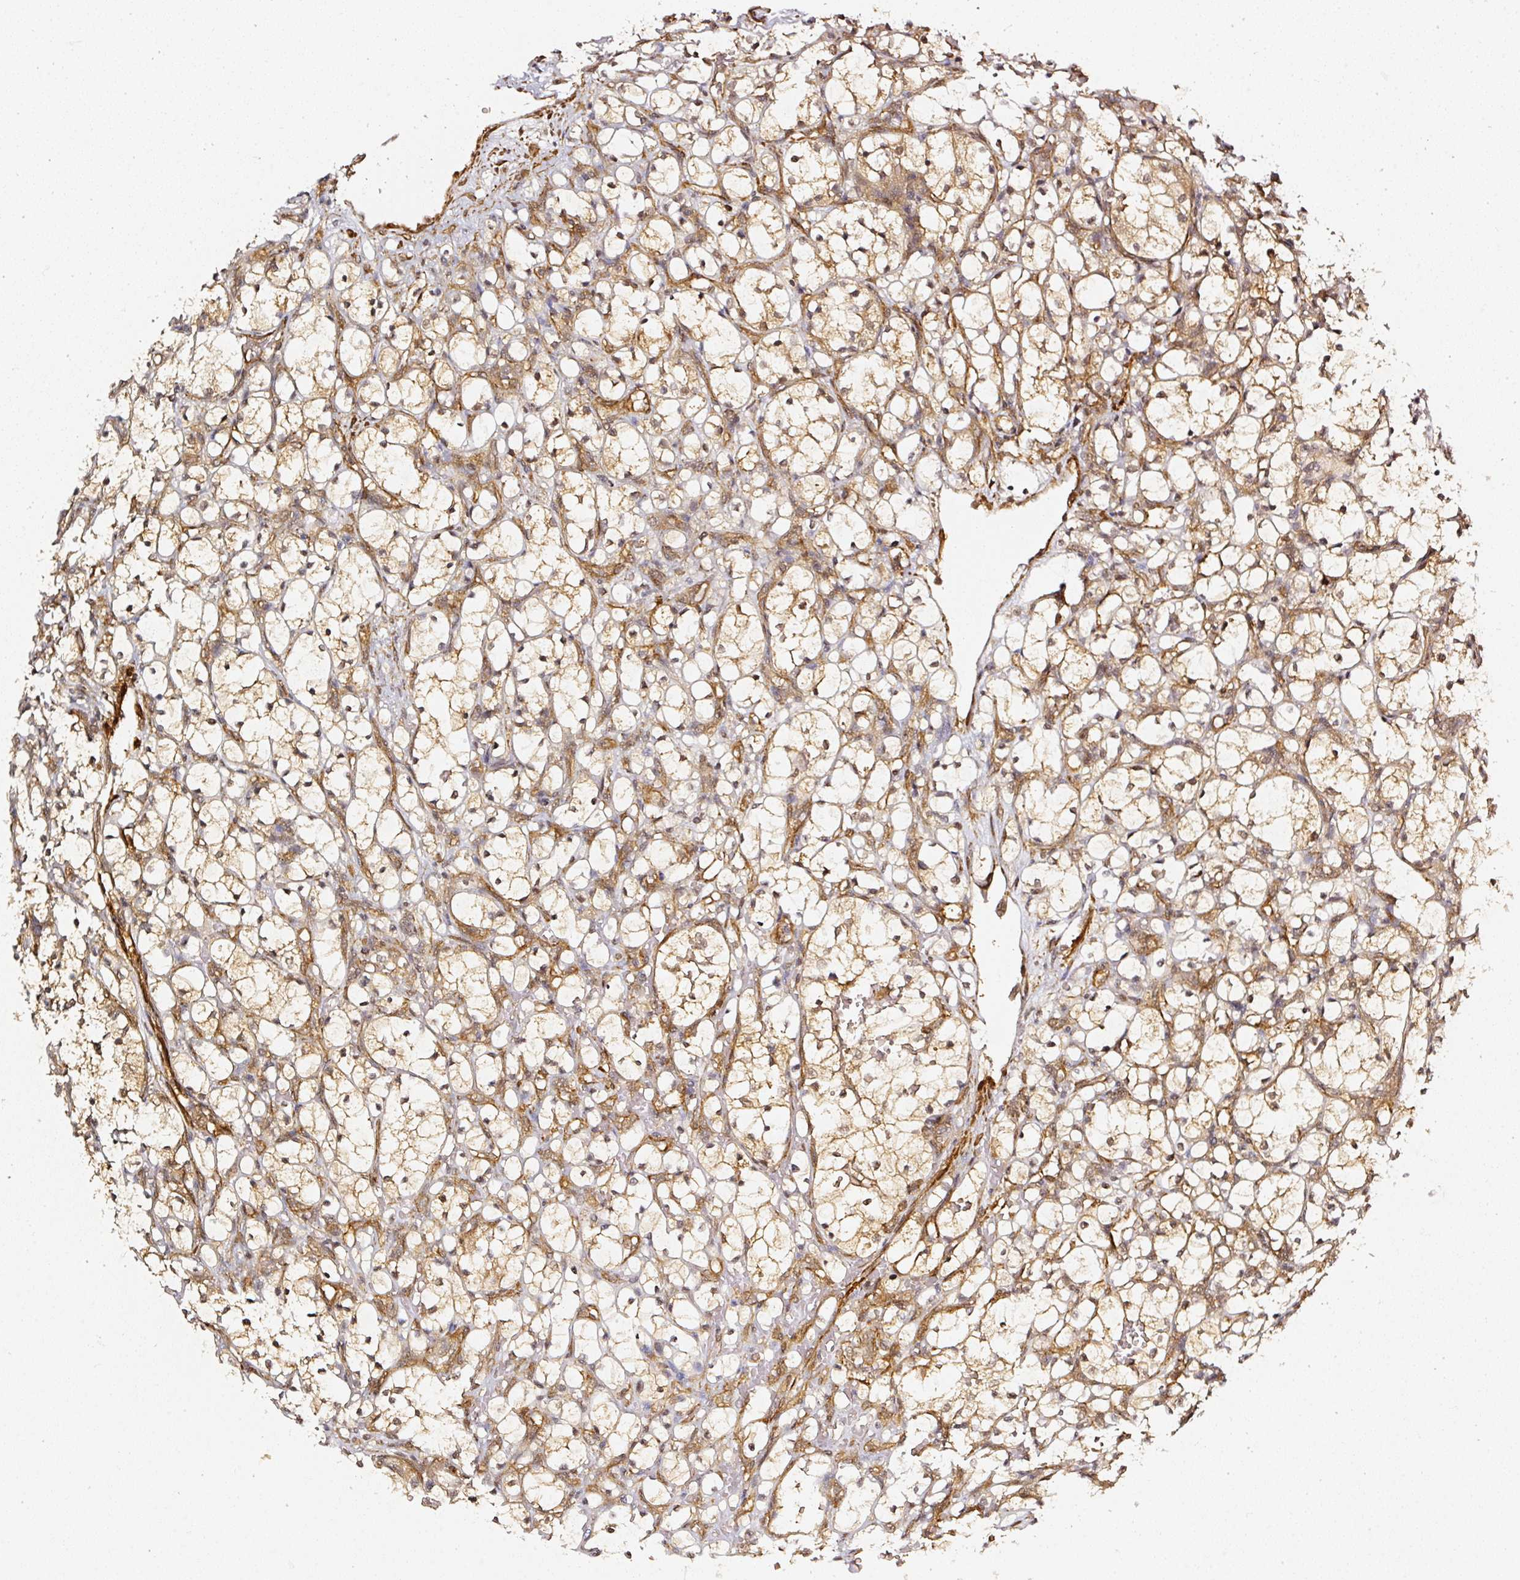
{"staining": {"intensity": "moderate", "quantity": ">75%", "location": "cytoplasmic/membranous,nuclear"}, "tissue": "renal cancer", "cell_type": "Tumor cells", "image_type": "cancer", "snomed": [{"axis": "morphology", "description": "Adenocarcinoma, NOS"}, {"axis": "topography", "description": "Kidney"}], "caption": "The image demonstrates a brown stain indicating the presence of a protein in the cytoplasmic/membranous and nuclear of tumor cells in renal cancer.", "gene": "PSMD1", "patient": {"sex": "female", "age": 69}}